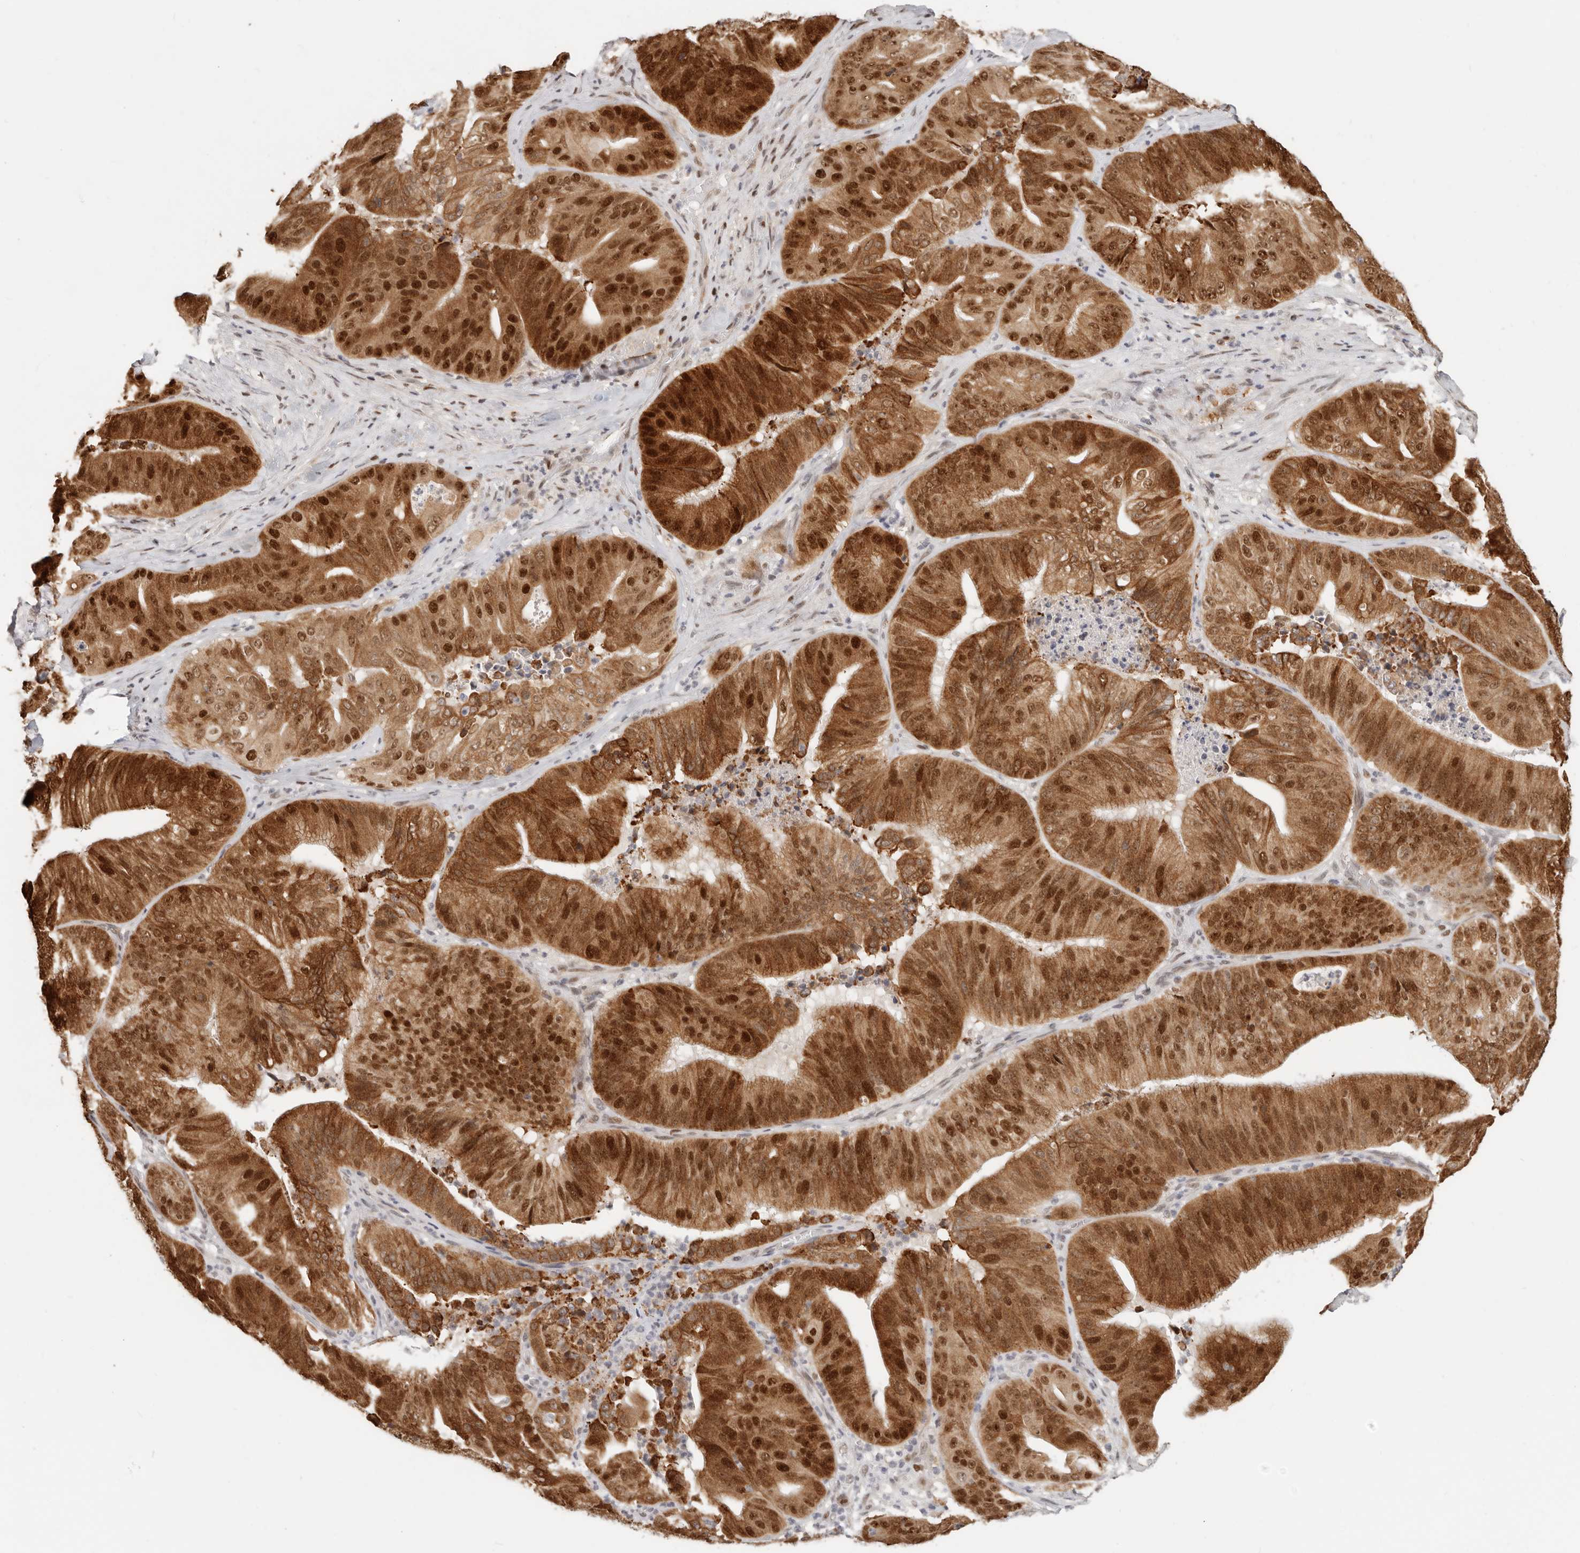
{"staining": {"intensity": "strong", "quantity": ">75%", "location": "cytoplasmic/membranous,nuclear"}, "tissue": "pancreatic cancer", "cell_type": "Tumor cells", "image_type": "cancer", "snomed": [{"axis": "morphology", "description": "Adenocarcinoma, NOS"}, {"axis": "topography", "description": "Pancreas"}], "caption": "An IHC photomicrograph of neoplastic tissue is shown. Protein staining in brown shows strong cytoplasmic/membranous and nuclear positivity in pancreatic cancer (adenocarcinoma) within tumor cells.", "gene": "RFC2", "patient": {"sex": "female", "age": 77}}